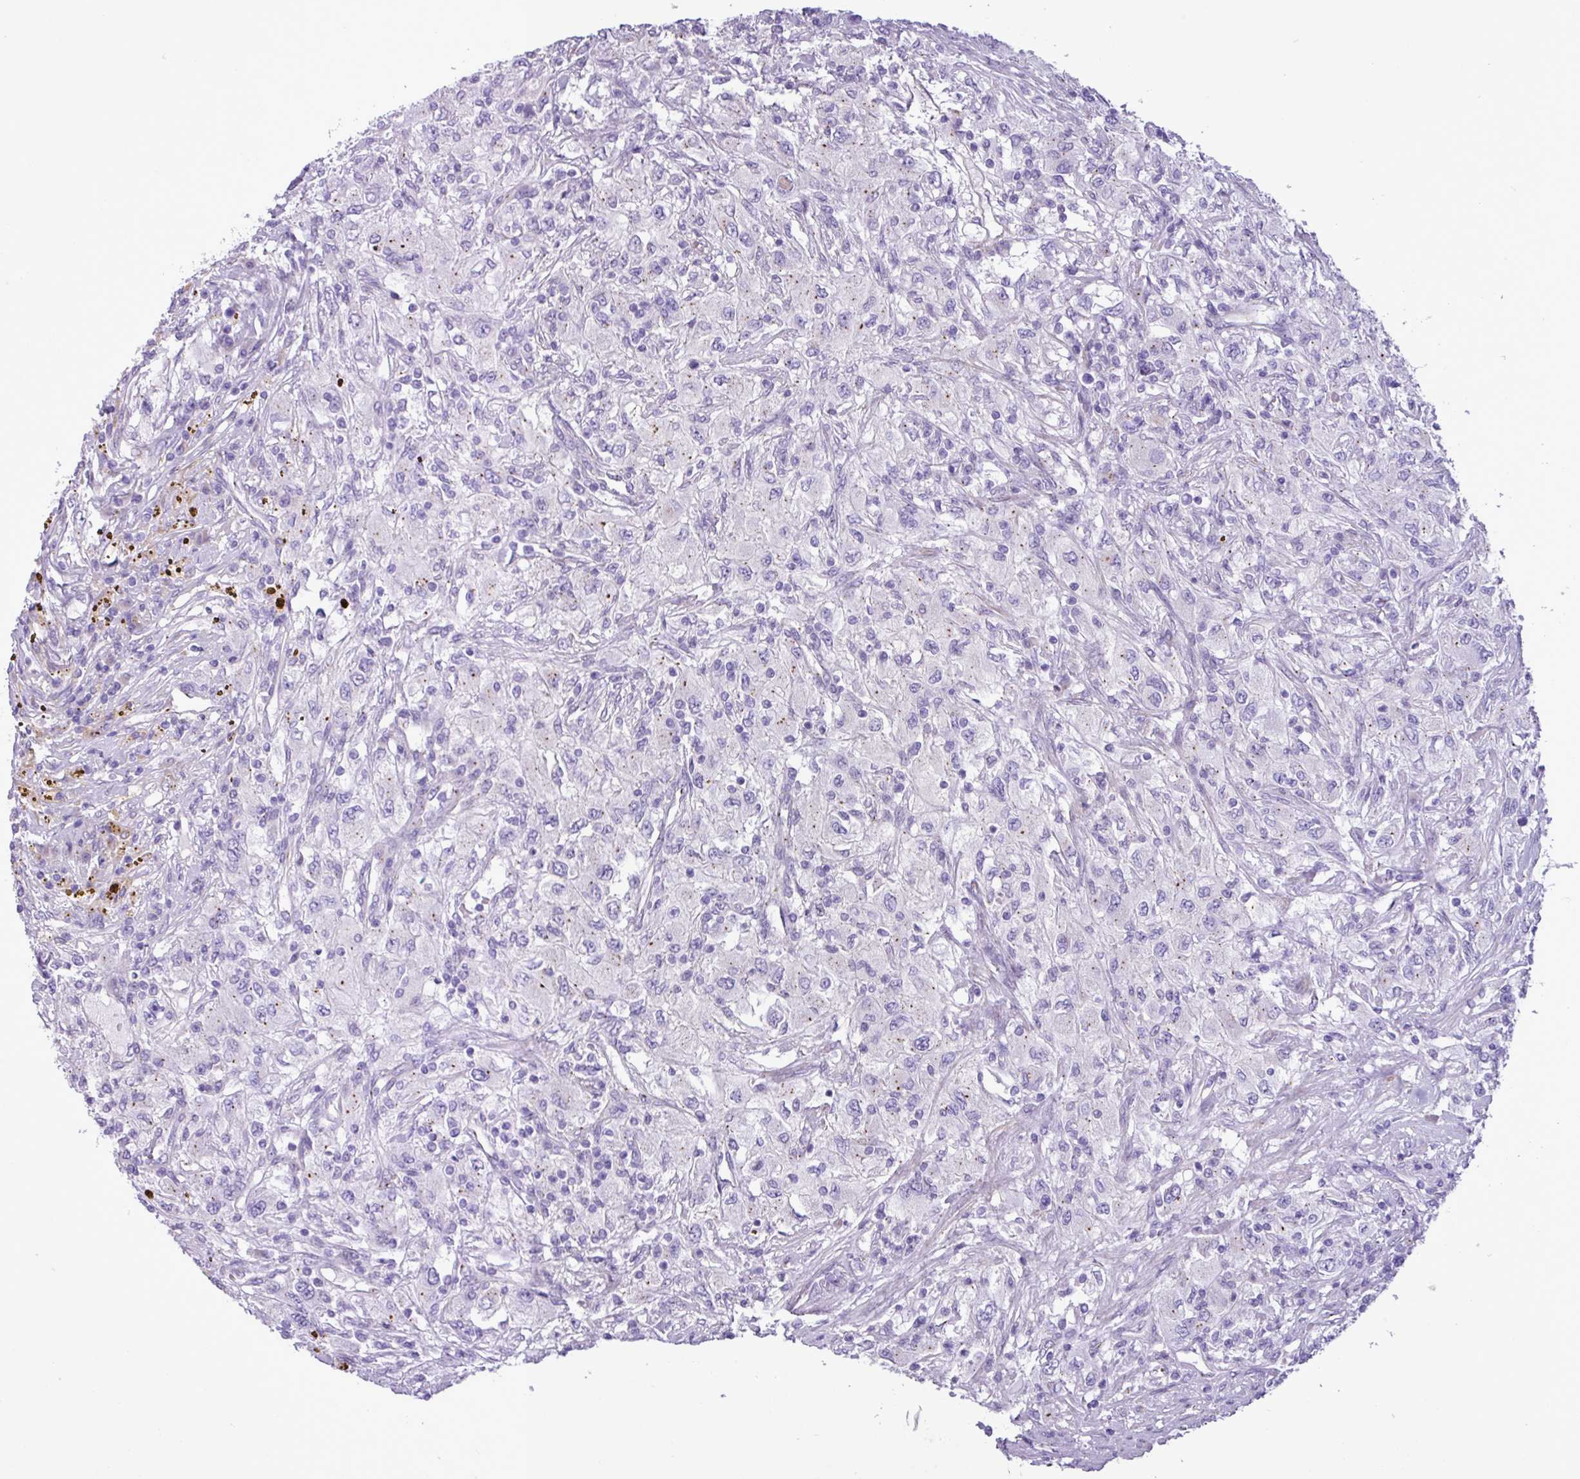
{"staining": {"intensity": "weak", "quantity": "<25%", "location": "cytoplasmic/membranous"}, "tissue": "renal cancer", "cell_type": "Tumor cells", "image_type": "cancer", "snomed": [{"axis": "morphology", "description": "Adenocarcinoma, NOS"}, {"axis": "topography", "description": "Kidney"}], "caption": "Renal cancer (adenocarcinoma) stained for a protein using IHC demonstrates no staining tumor cells.", "gene": "SPINK8", "patient": {"sex": "female", "age": 67}}